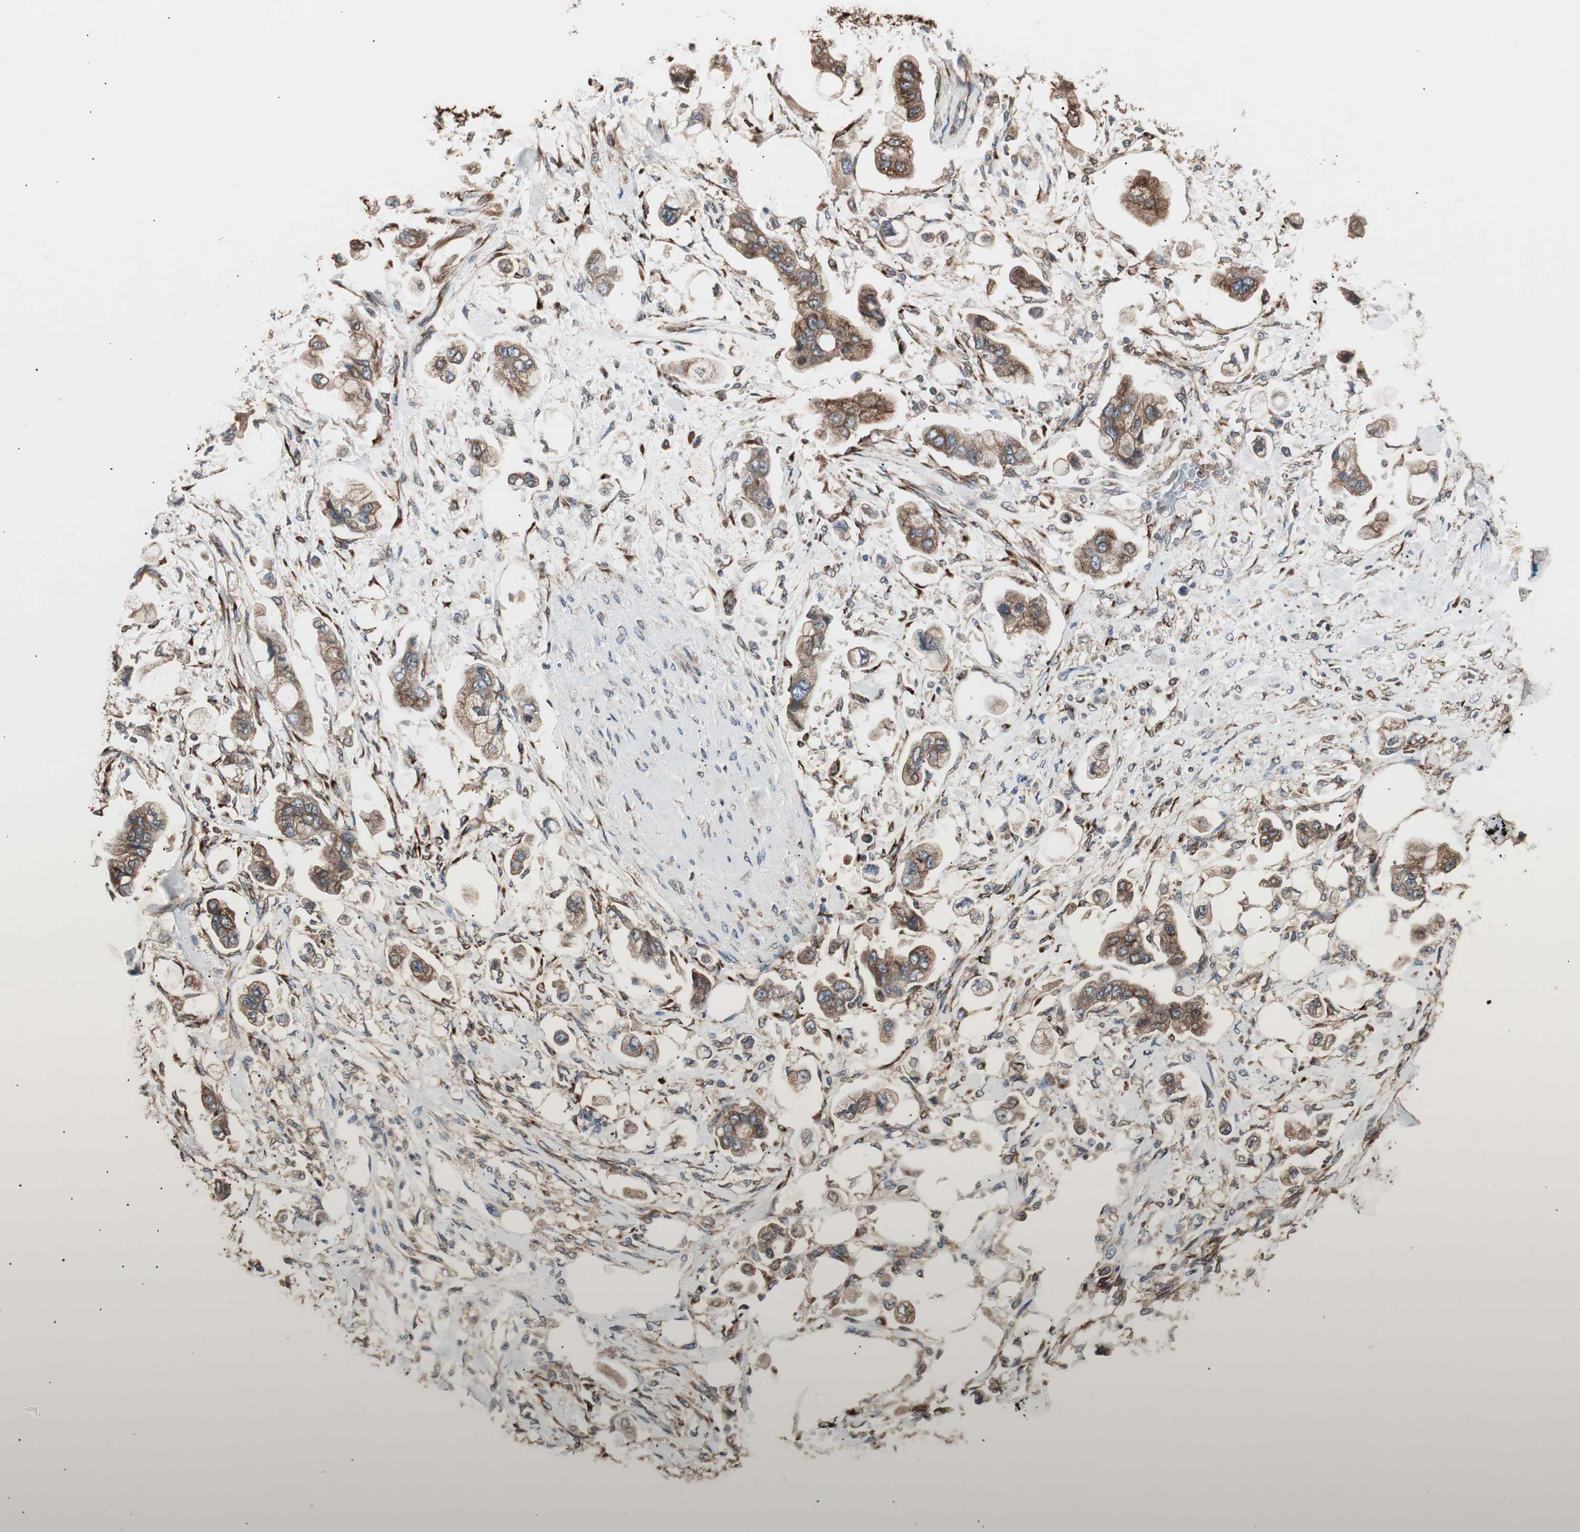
{"staining": {"intensity": "strong", "quantity": ">75%", "location": "cytoplasmic/membranous"}, "tissue": "stomach cancer", "cell_type": "Tumor cells", "image_type": "cancer", "snomed": [{"axis": "morphology", "description": "Adenocarcinoma, NOS"}, {"axis": "topography", "description": "Stomach"}], "caption": "Protein staining of stomach cancer (adenocarcinoma) tissue displays strong cytoplasmic/membranous expression in about >75% of tumor cells.", "gene": "LZTS1", "patient": {"sex": "male", "age": 62}}